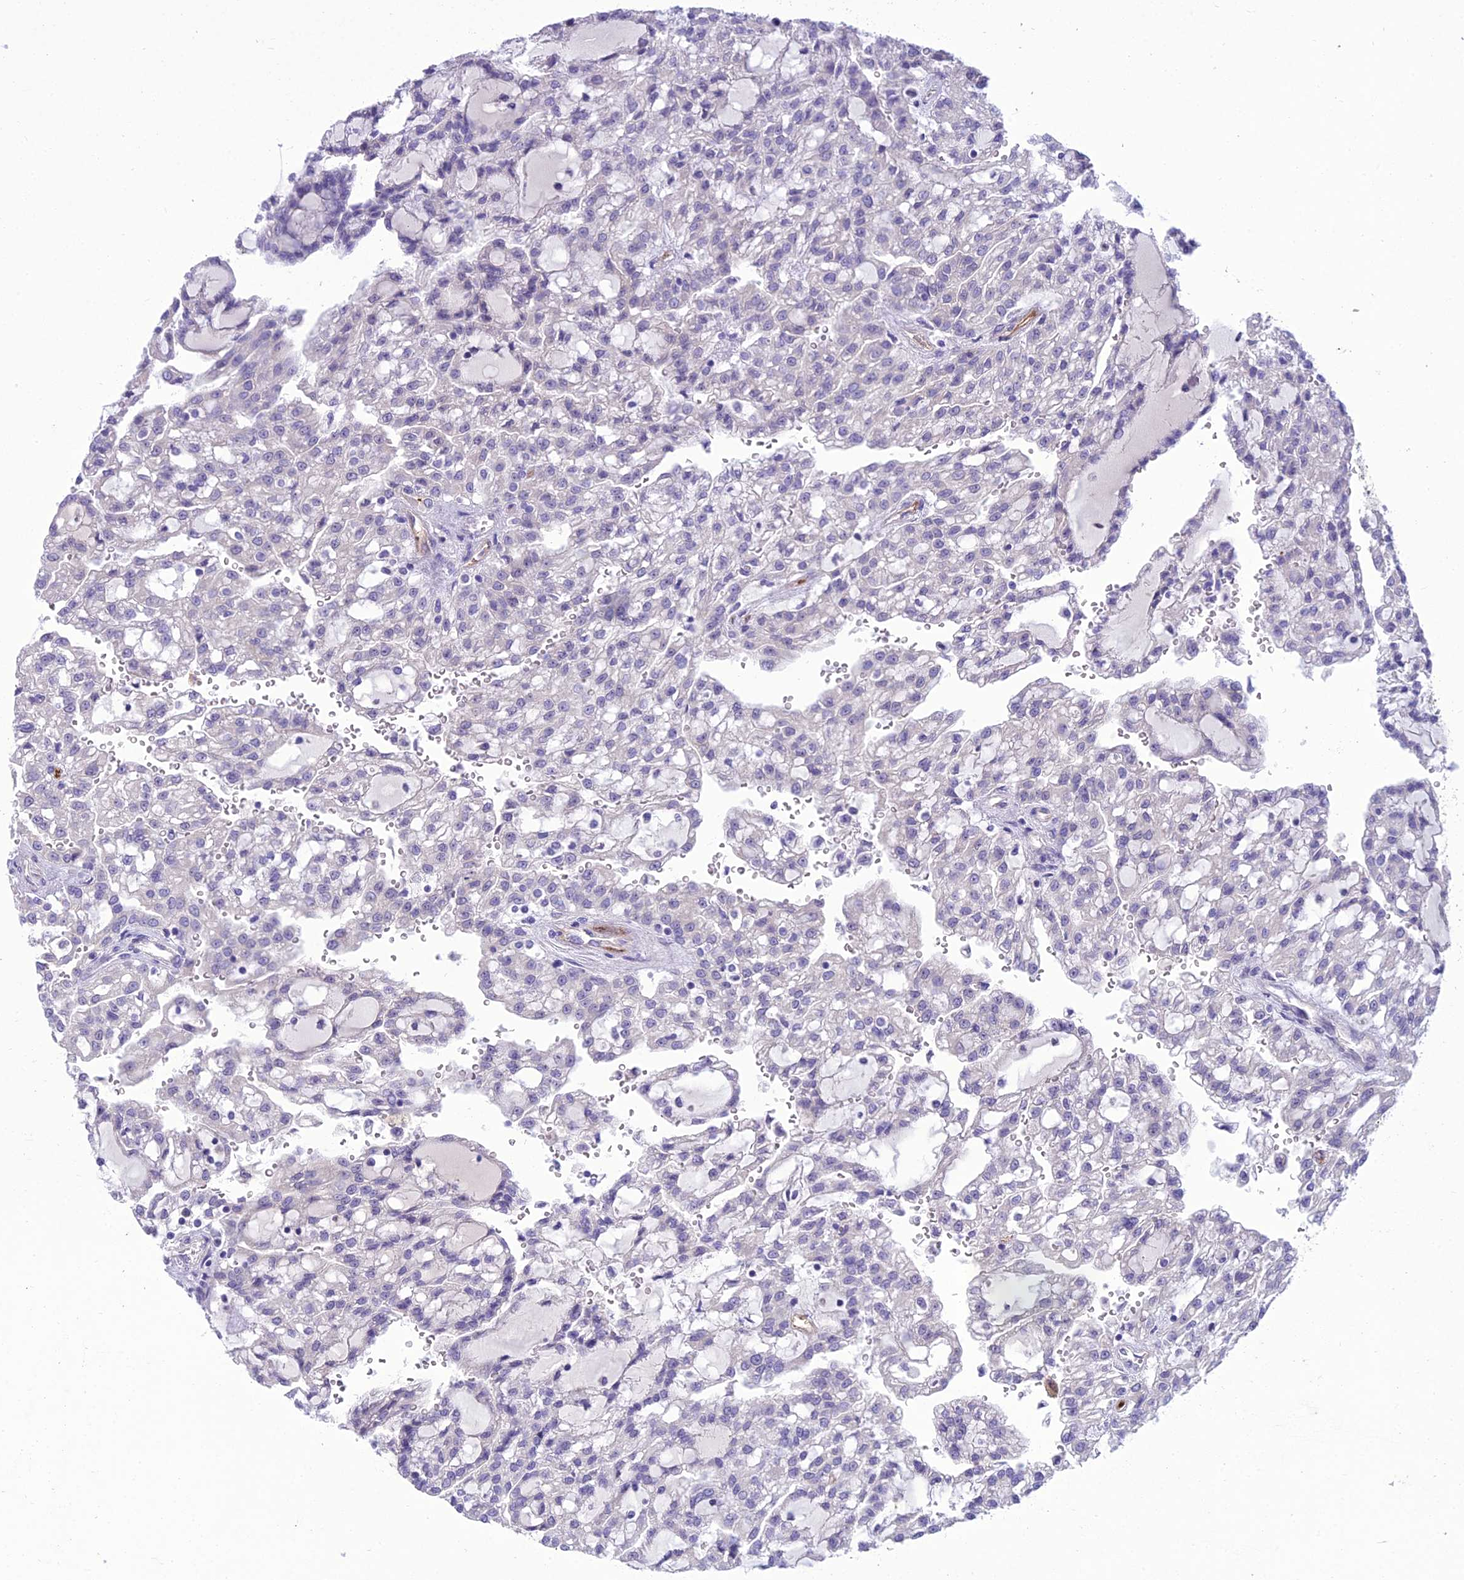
{"staining": {"intensity": "negative", "quantity": "none", "location": "none"}, "tissue": "renal cancer", "cell_type": "Tumor cells", "image_type": "cancer", "snomed": [{"axis": "morphology", "description": "Adenocarcinoma, NOS"}, {"axis": "topography", "description": "Kidney"}], "caption": "An immunohistochemistry (IHC) histopathology image of renal cancer is shown. There is no staining in tumor cells of renal cancer.", "gene": "BBS7", "patient": {"sex": "male", "age": 63}}